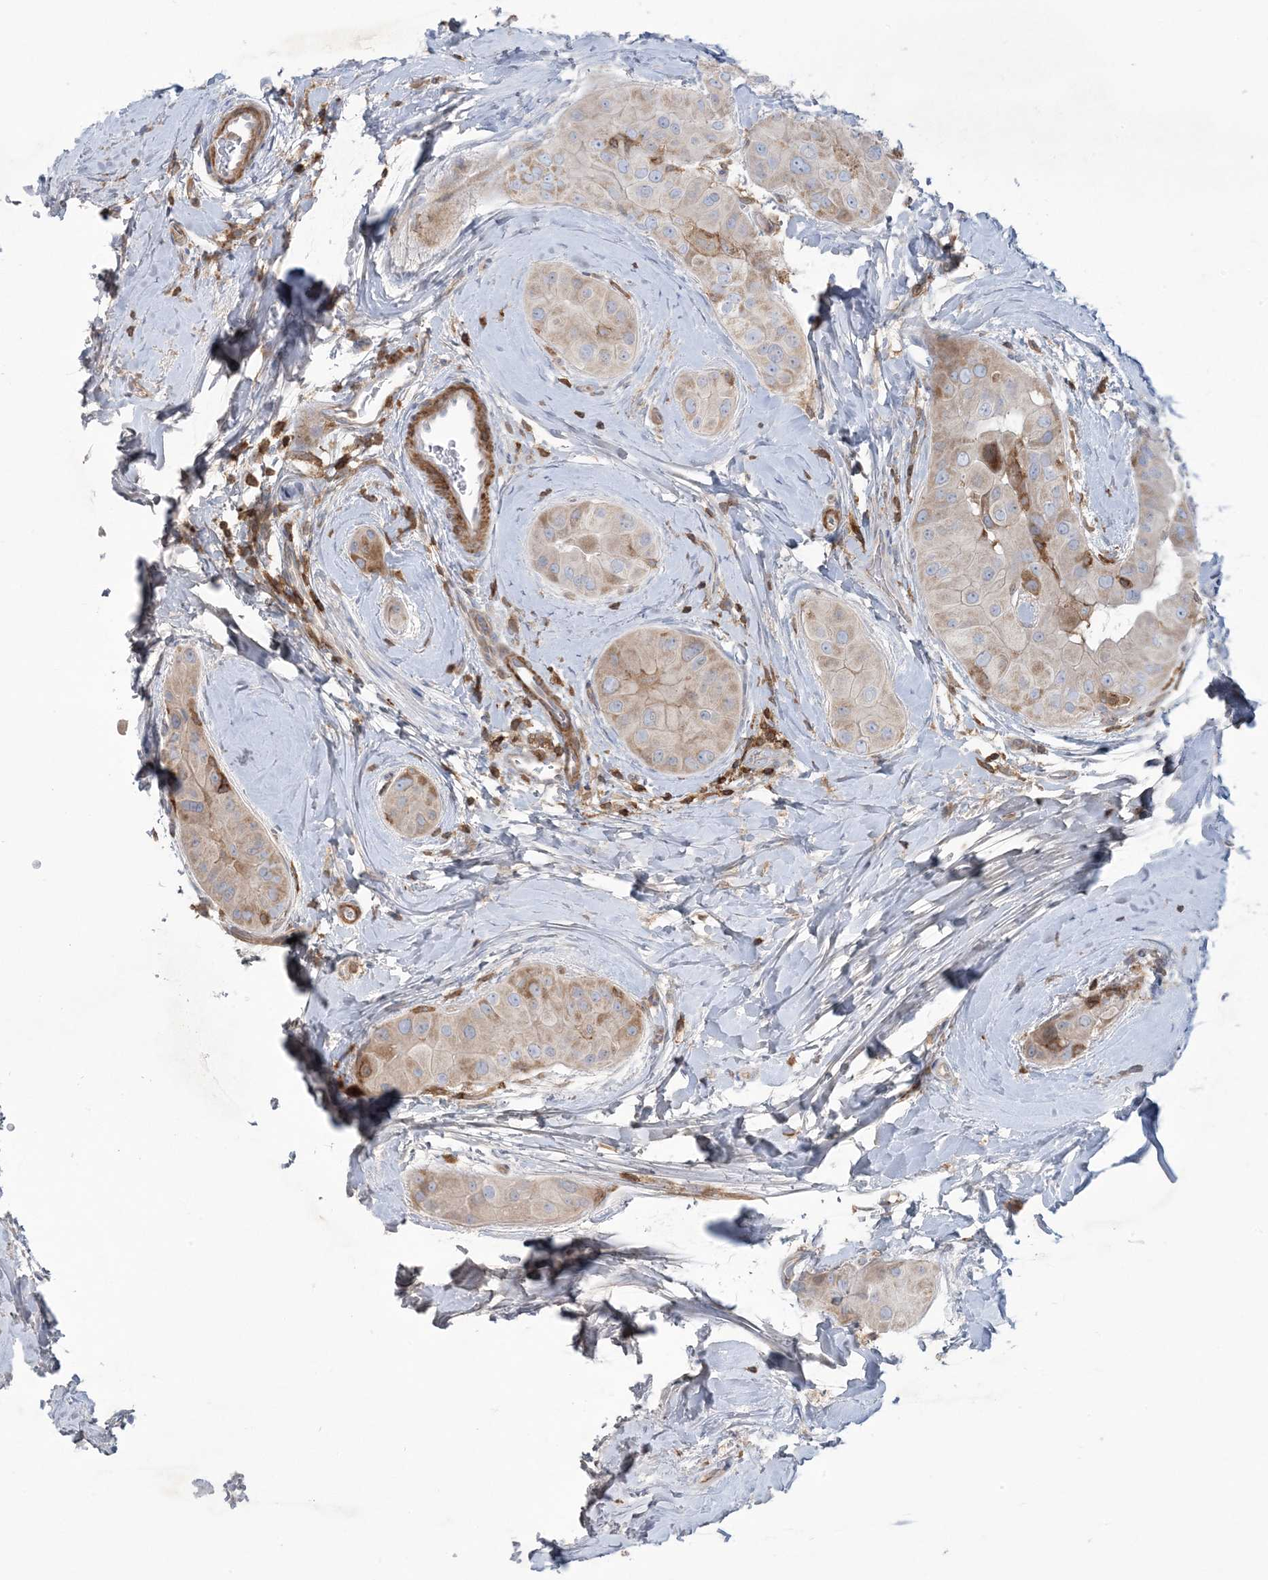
{"staining": {"intensity": "weak", "quantity": "25%-75%", "location": "cytoplasmic/membranous"}, "tissue": "thyroid cancer", "cell_type": "Tumor cells", "image_type": "cancer", "snomed": [{"axis": "morphology", "description": "Papillary adenocarcinoma, NOS"}, {"axis": "topography", "description": "Thyroid gland"}], "caption": "An image of thyroid papillary adenocarcinoma stained for a protein reveals weak cytoplasmic/membranous brown staining in tumor cells.", "gene": "ARHGAP30", "patient": {"sex": "male", "age": 33}}